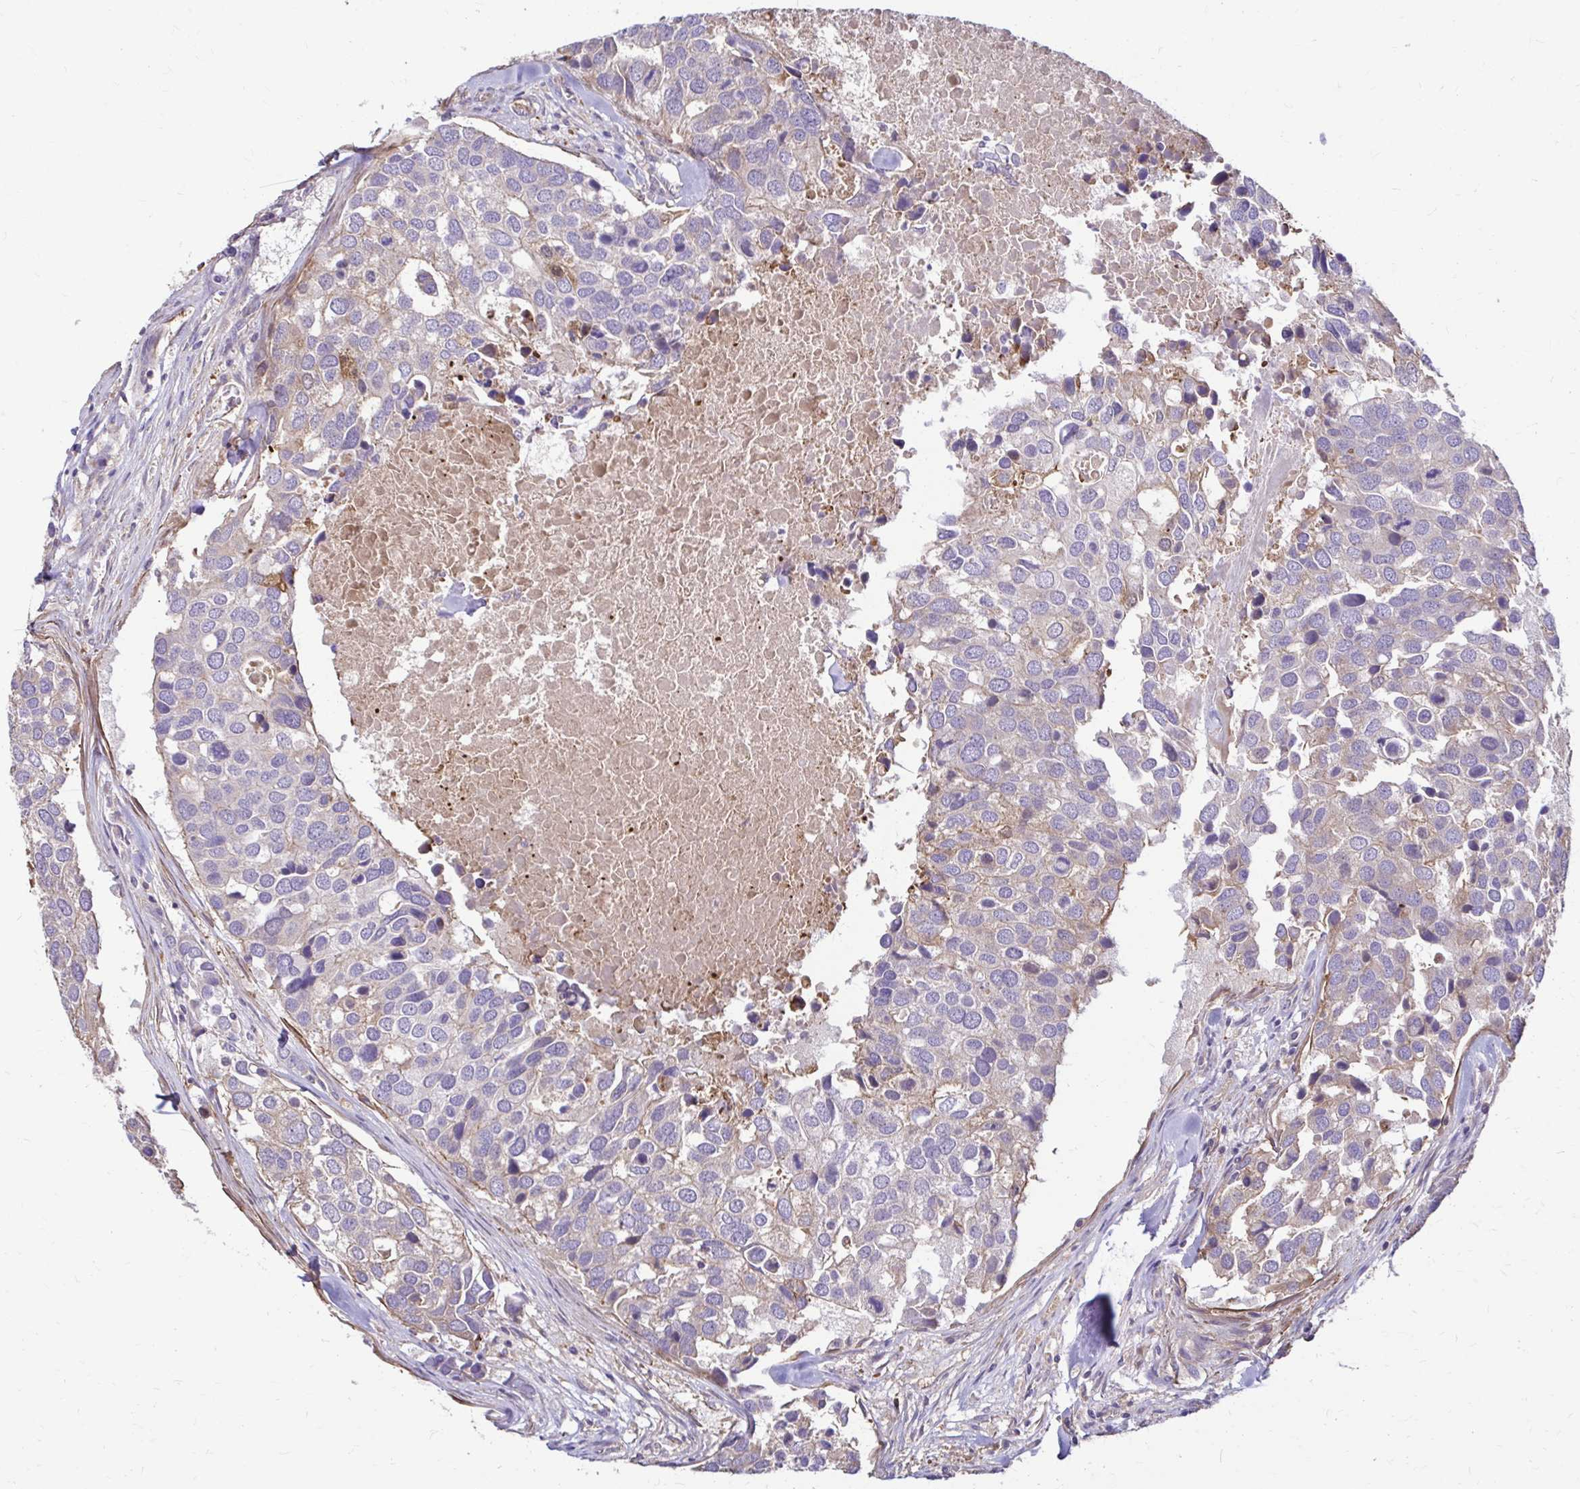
{"staining": {"intensity": "negative", "quantity": "none", "location": "none"}, "tissue": "breast cancer", "cell_type": "Tumor cells", "image_type": "cancer", "snomed": [{"axis": "morphology", "description": "Duct carcinoma"}, {"axis": "topography", "description": "Breast"}], "caption": "Breast invasive ductal carcinoma stained for a protein using immunohistochemistry (IHC) shows no positivity tumor cells.", "gene": "DSP", "patient": {"sex": "female", "age": 83}}